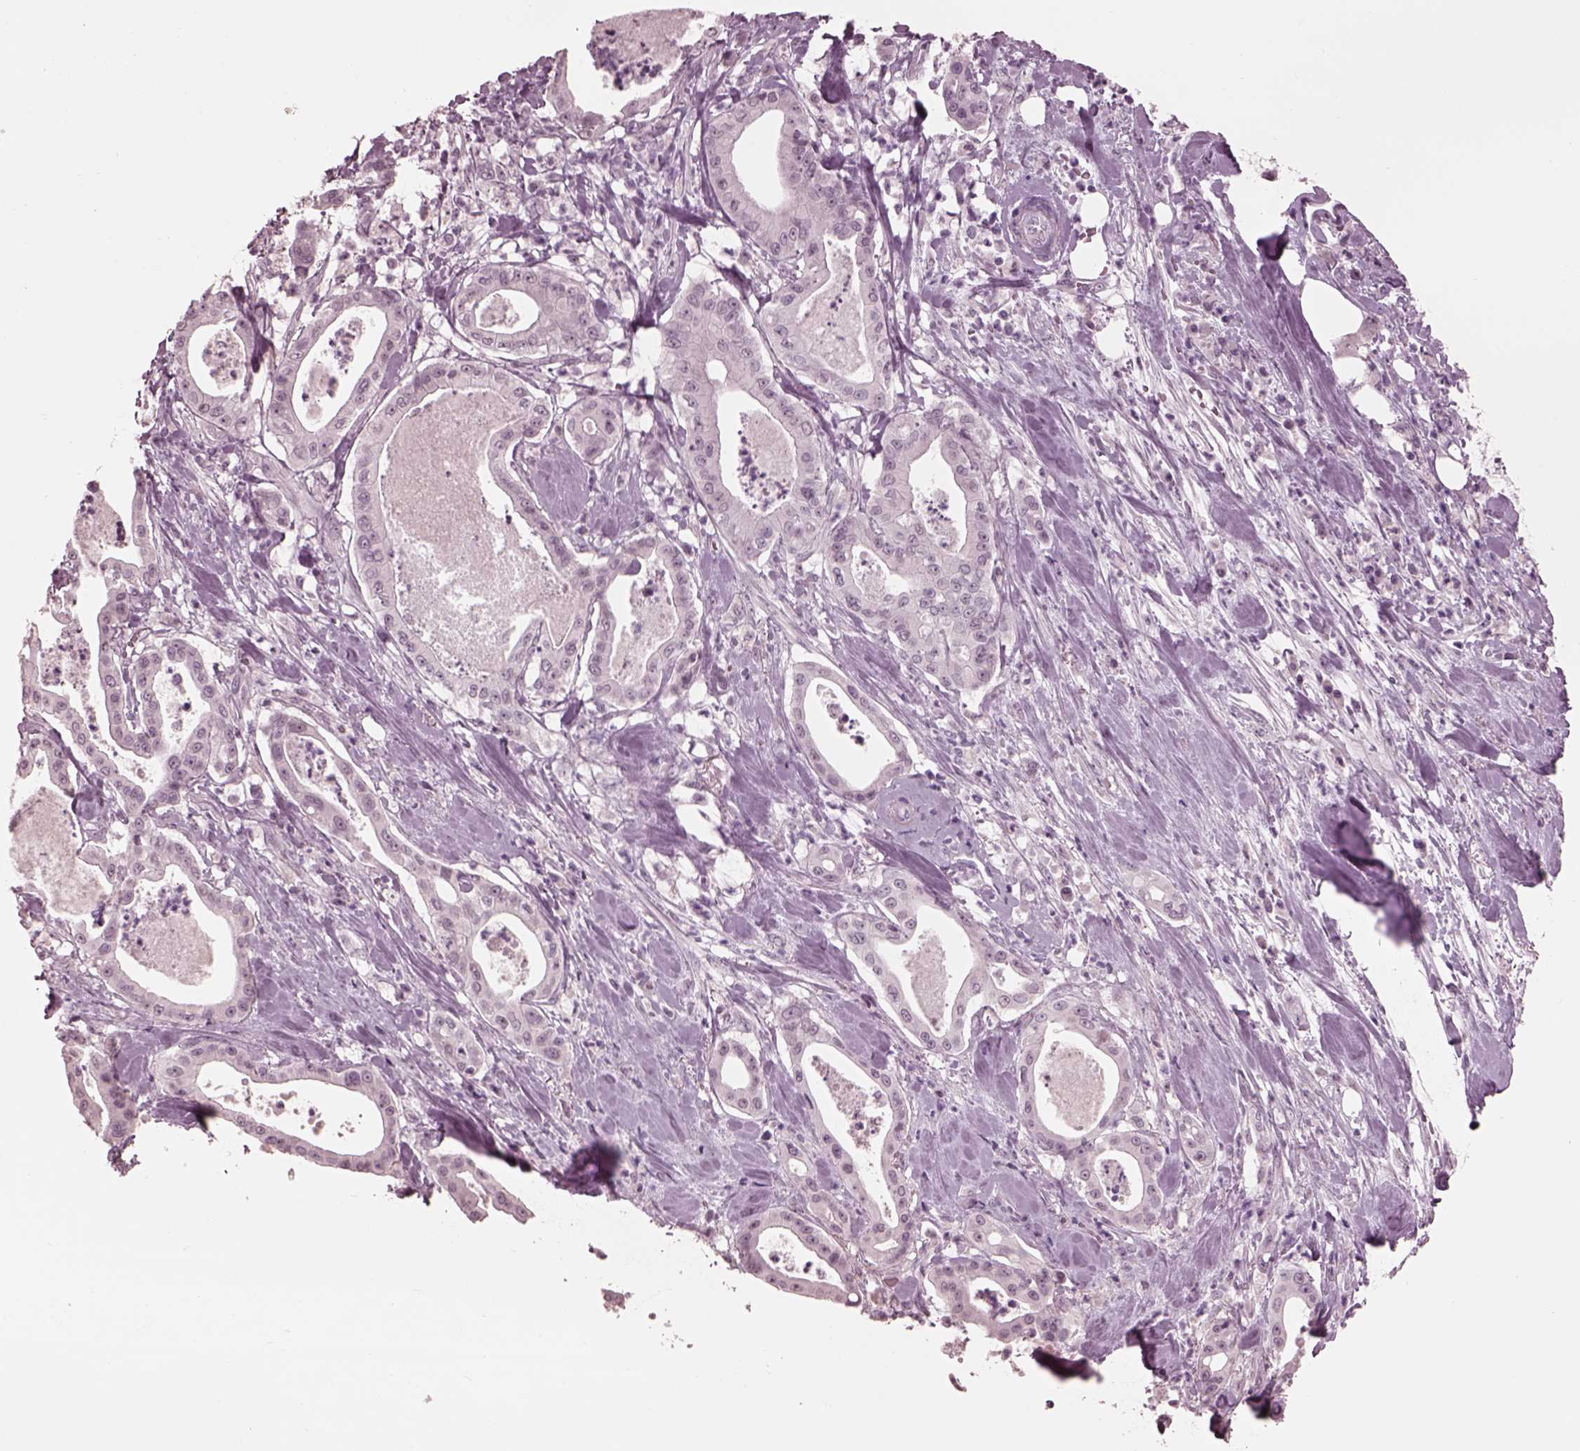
{"staining": {"intensity": "negative", "quantity": "none", "location": "none"}, "tissue": "pancreatic cancer", "cell_type": "Tumor cells", "image_type": "cancer", "snomed": [{"axis": "morphology", "description": "Adenocarcinoma, NOS"}, {"axis": "topography", "description": "Pancreas"}], "caption": "Immunohistochemical staining of human adenocarcinoma (pancreatic) exhibits no significant positivity in tumor cells.", "gene": "GARIN4", "patient": {"sex": "male", "age": 71}}